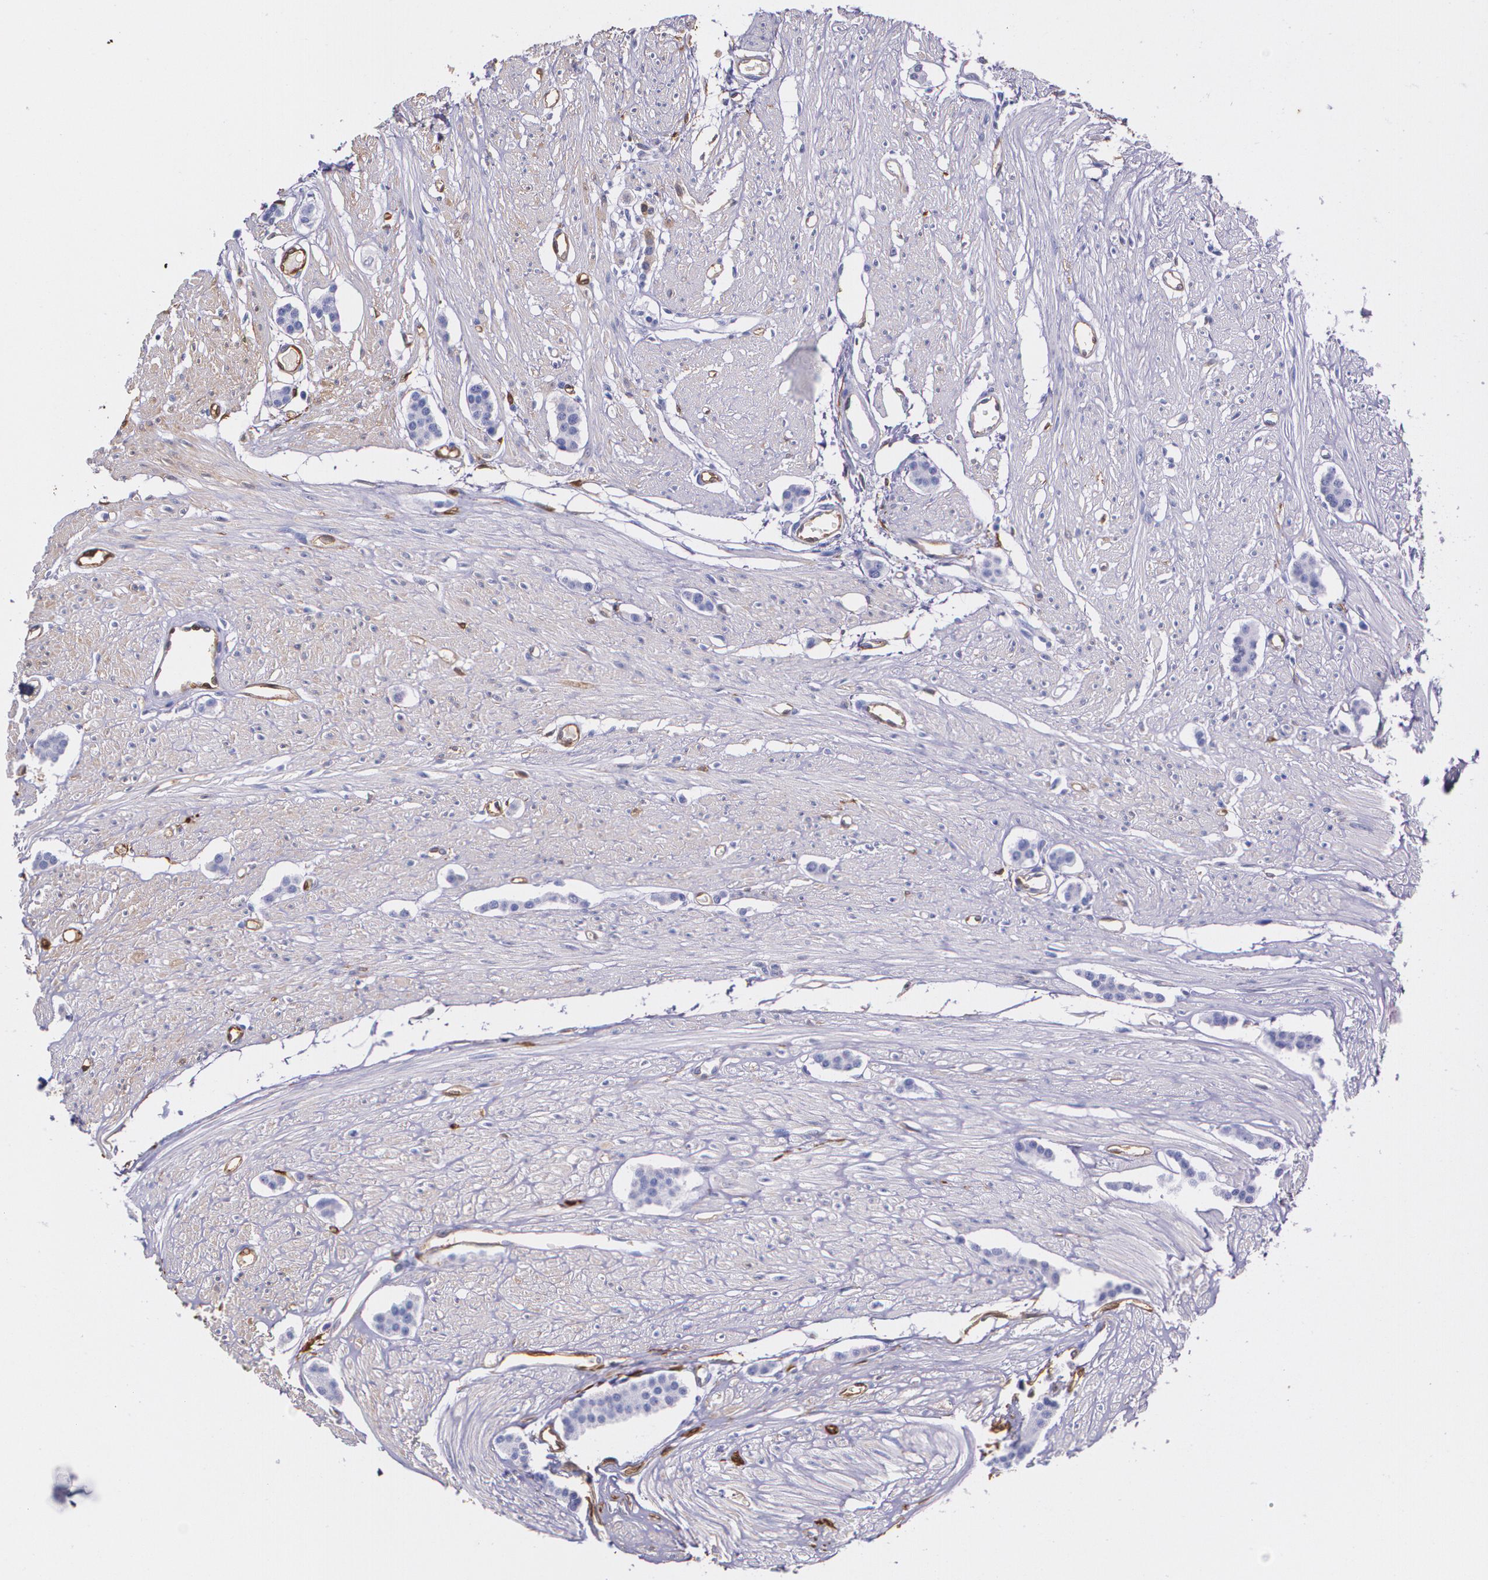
{"staining": {"intensity": "negative", "quantity": "none", "location": "none"}, "tissue": "carcinoid", "cell_type": "Tumor cells", "image_type": "cancer", "snomed": [{"axis": "morphology", "description": "Carcinoid, malignant, NOS"}, {"axis": "topography", "description": "Small intestine"}], "caption": "Carcinoid was stained to show a protein in brown. There is no significant positivity in tumor cells.", "gene": "MMP2", "patient": {"sex": "male", "age": 60}}